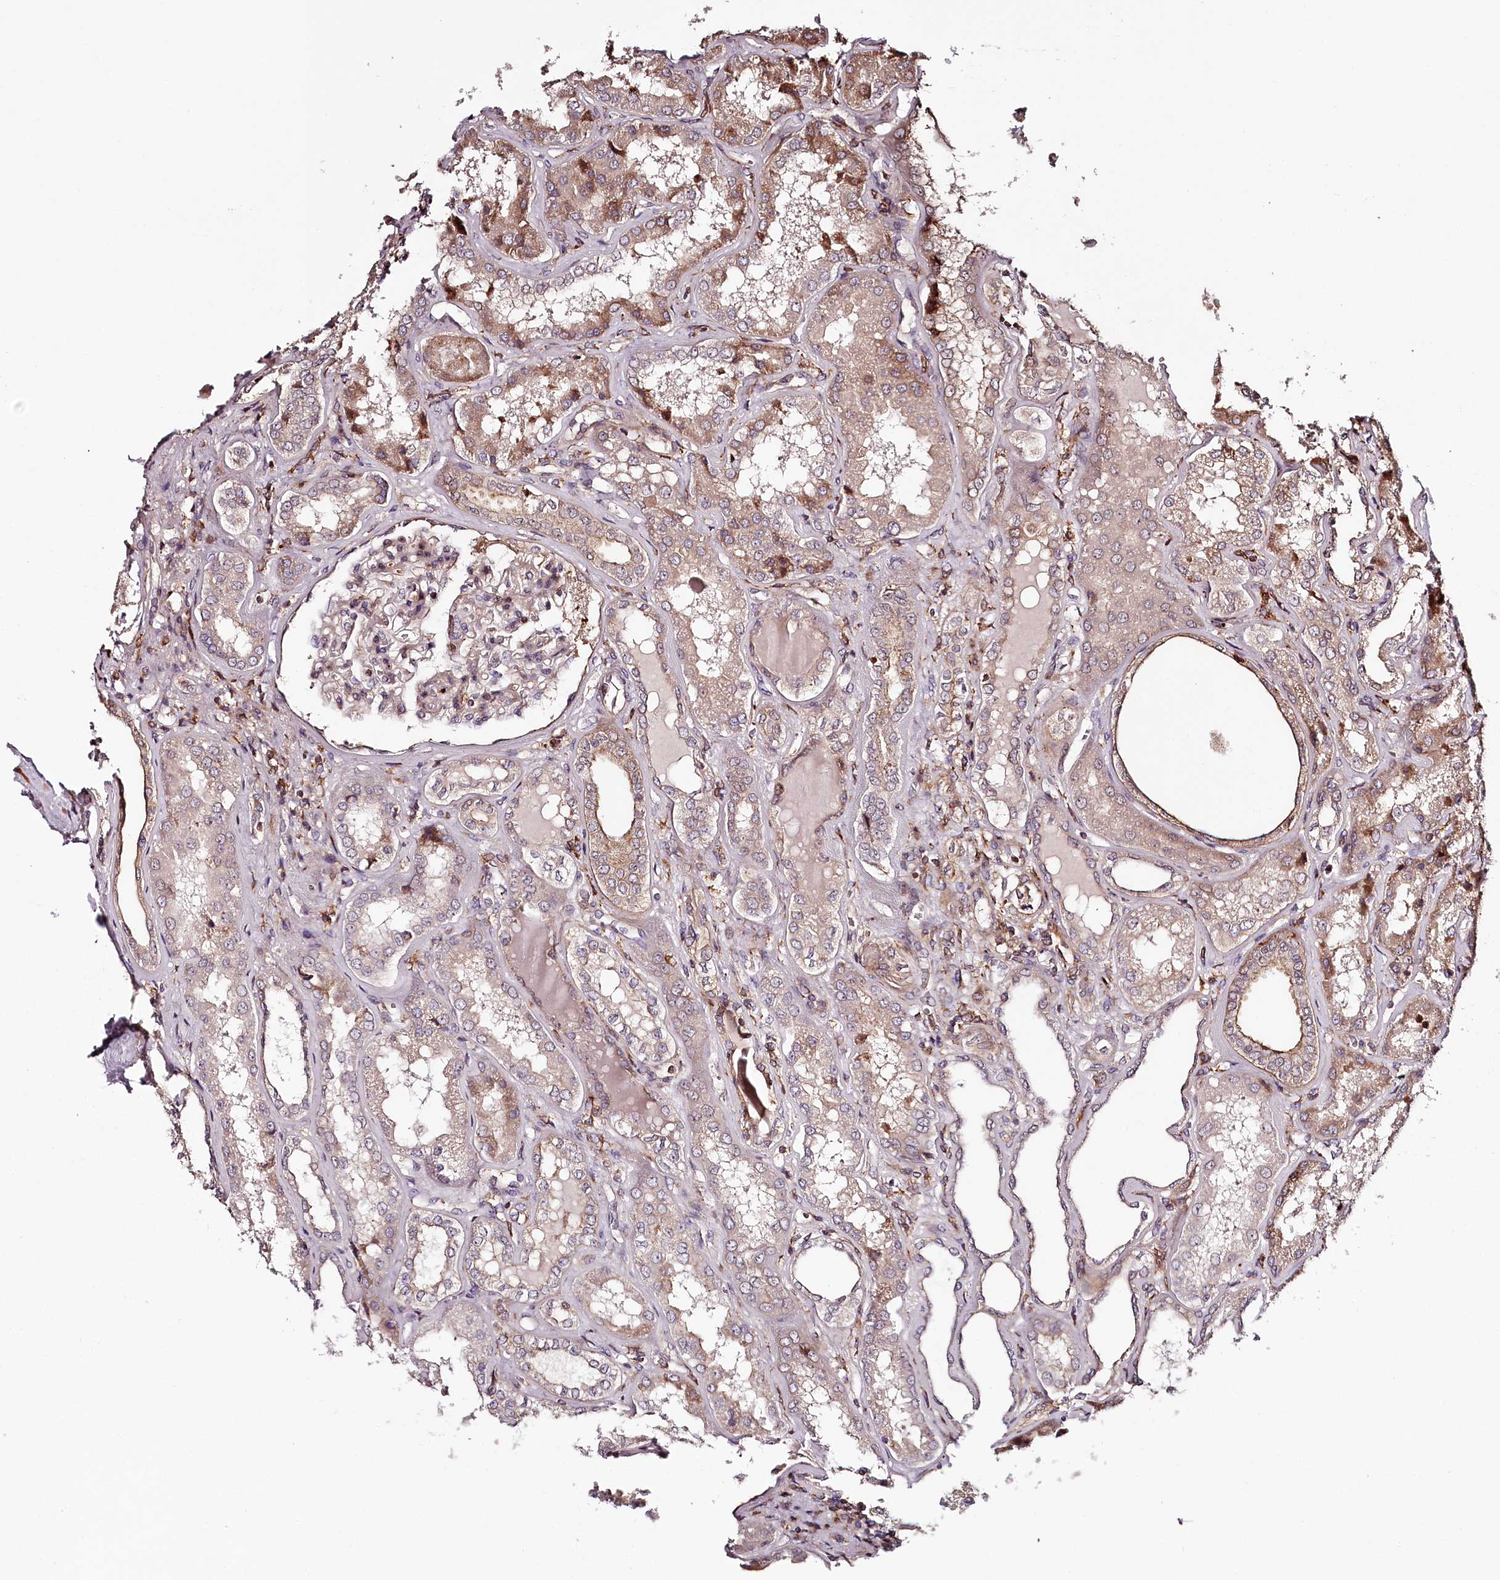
{"staining": {"intensity": "moderate", "quantity": "25%-75%", "location": "cytoplasmic/membranous,nuclear"}, "tissue": "kidney", "cell_type": "Cells in glomeruli", "image_type": "normal", "snomed": [{"axis": "morphology", "description": "Normal tissue, NOS"}, {"axis": "topography", "description": "Kidney"}], "caption": "The histopathology image reveals staining of normal kidney, revealing moderate cytoplasmic/membranous,nuclear protein expression (brown color) within cells in glomeruli. (Stains: DAB (3,3'-diaminobenzidine) in brown, nuclei in blue, Microscopy: brightfield microscopy at high magnification).", "gene": "KIF14", "patient": {"sex": "female", "age": 56}}